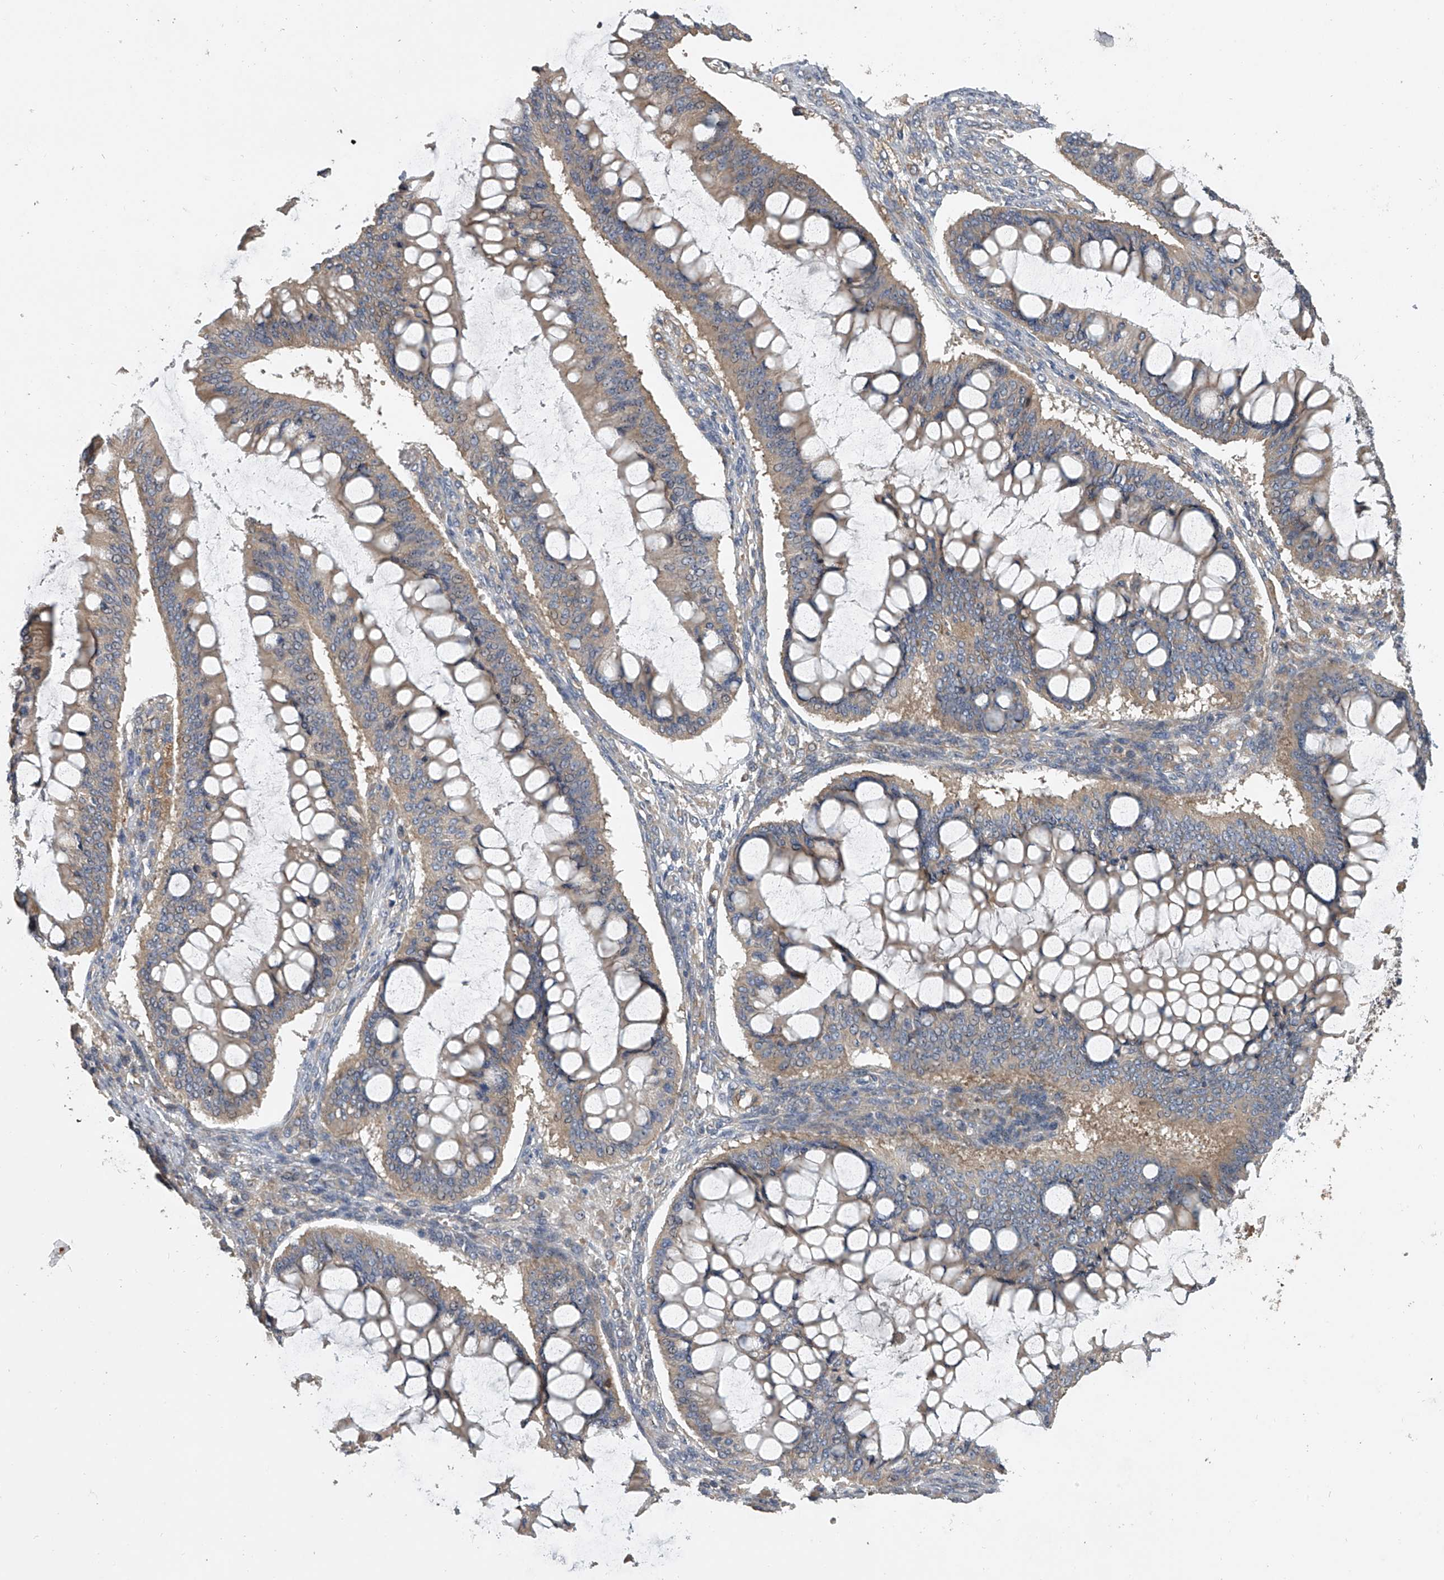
{"staining": {"intensity": "weak", "quantity": "25%-75%", "location": "cytoplasmic/membranous"}, "tissue": "ovarian cancer", "cell_type": "Tumor cells", "image_type": "cancer", "snomed": [{"axis": "morphology", "description": "Cystadenocarcinoma, mucinous, NOS"}, {"axis": "topography", "description": "Ovary"}], "caption": "Tumor cells show weak cytoplasmic/membranous staining in approximately 25%-75% of cells in ovarian cancer.", "gene": "DOCK9", "patient": {"sex": "female", "age": 73}}